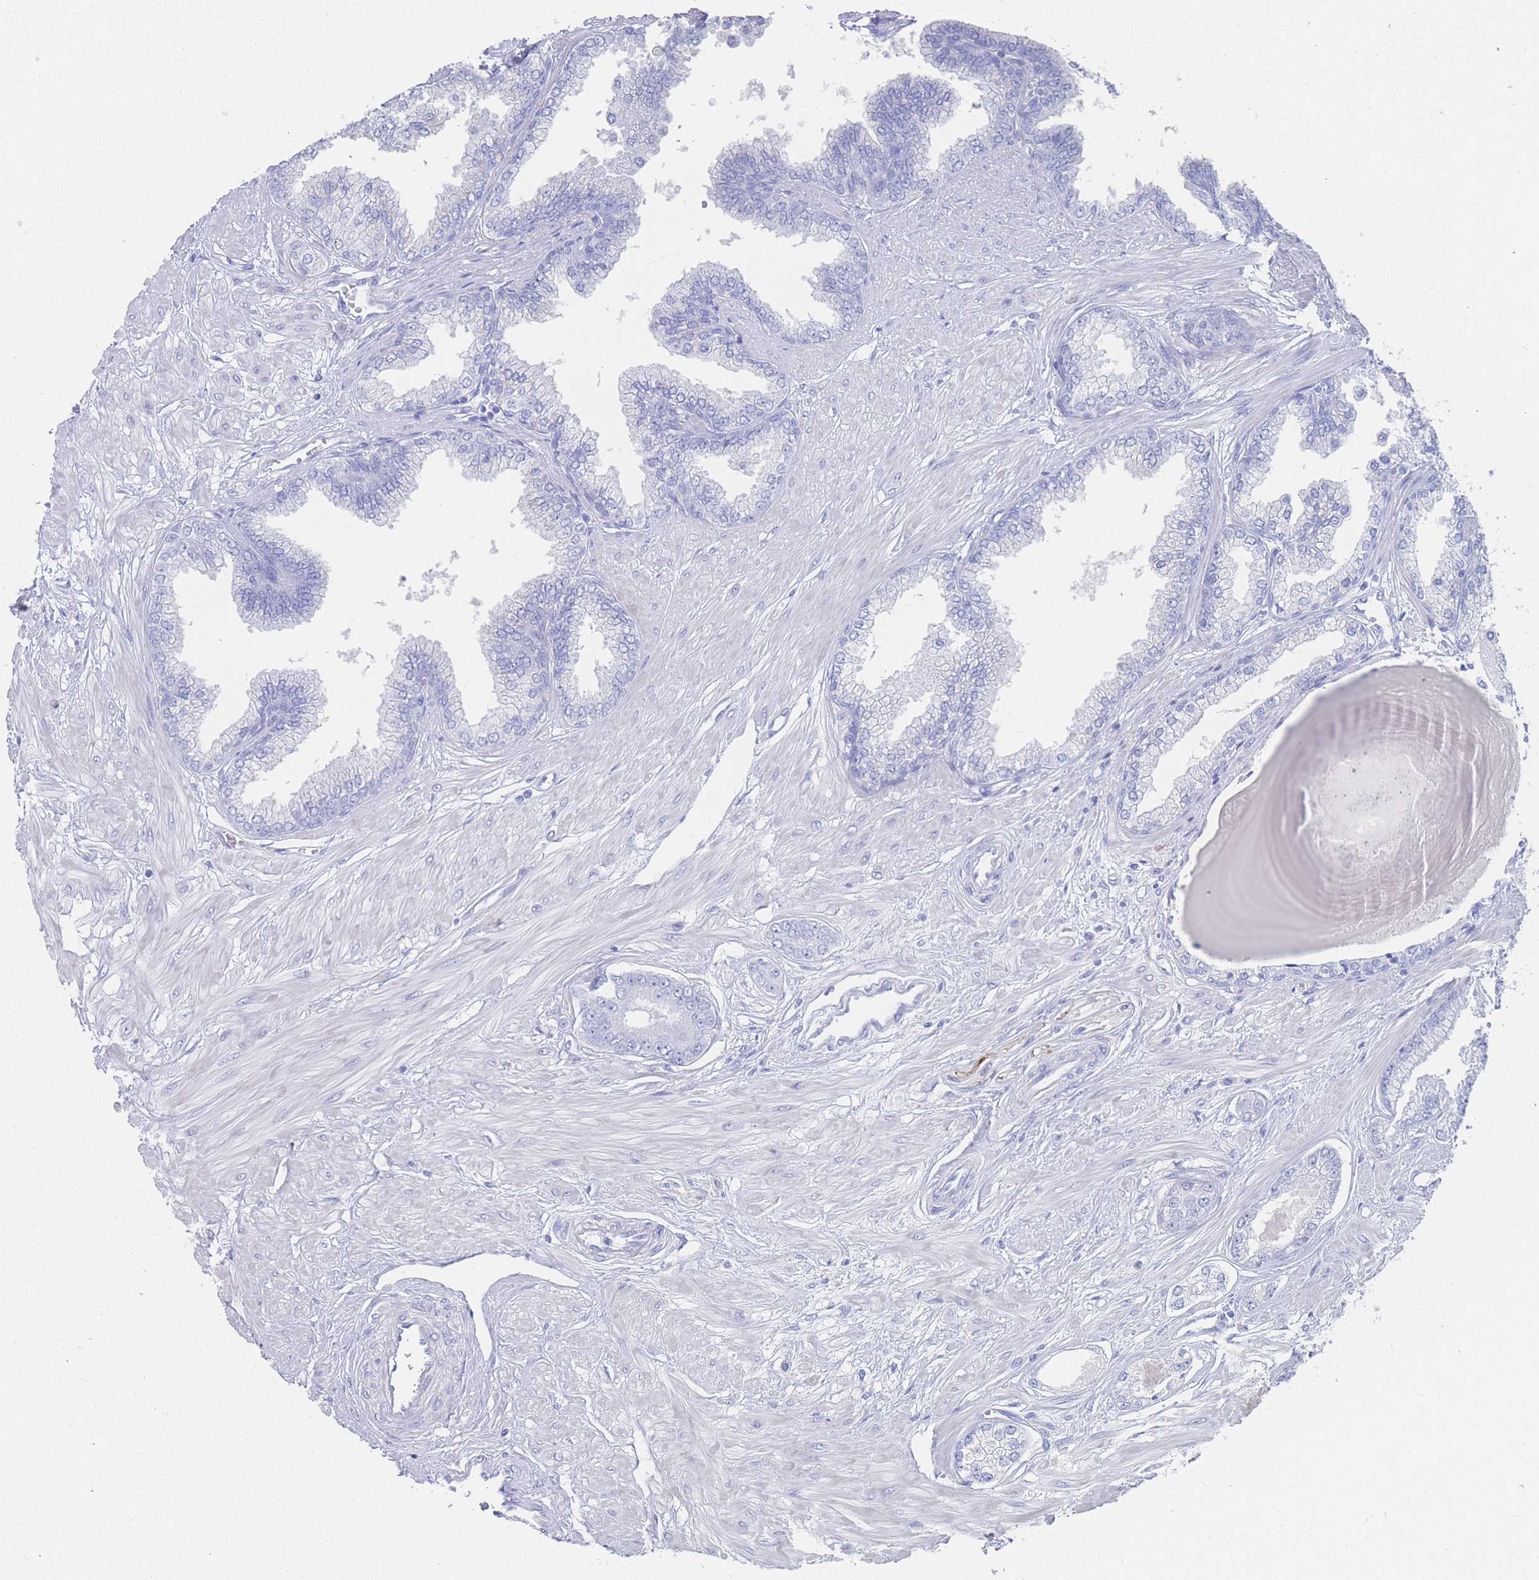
{"staining": {"intensity": "negative", "quantity": "none", "location": "none"}, "tissue": "prostate cancer", "cell_type": "Tumor cells", "image_type": "cancer", "snomed": [{"axis": "morphology", "description": "Adenocarcinoma, Low grade"}, {"axis": "topography", "description": "Prostate"}], "caption": "Tumor cells are negative for protein expression in human prostate cancer.", "gene": "LRRC37A", "patient": {"sex": "male", "age": 64}}